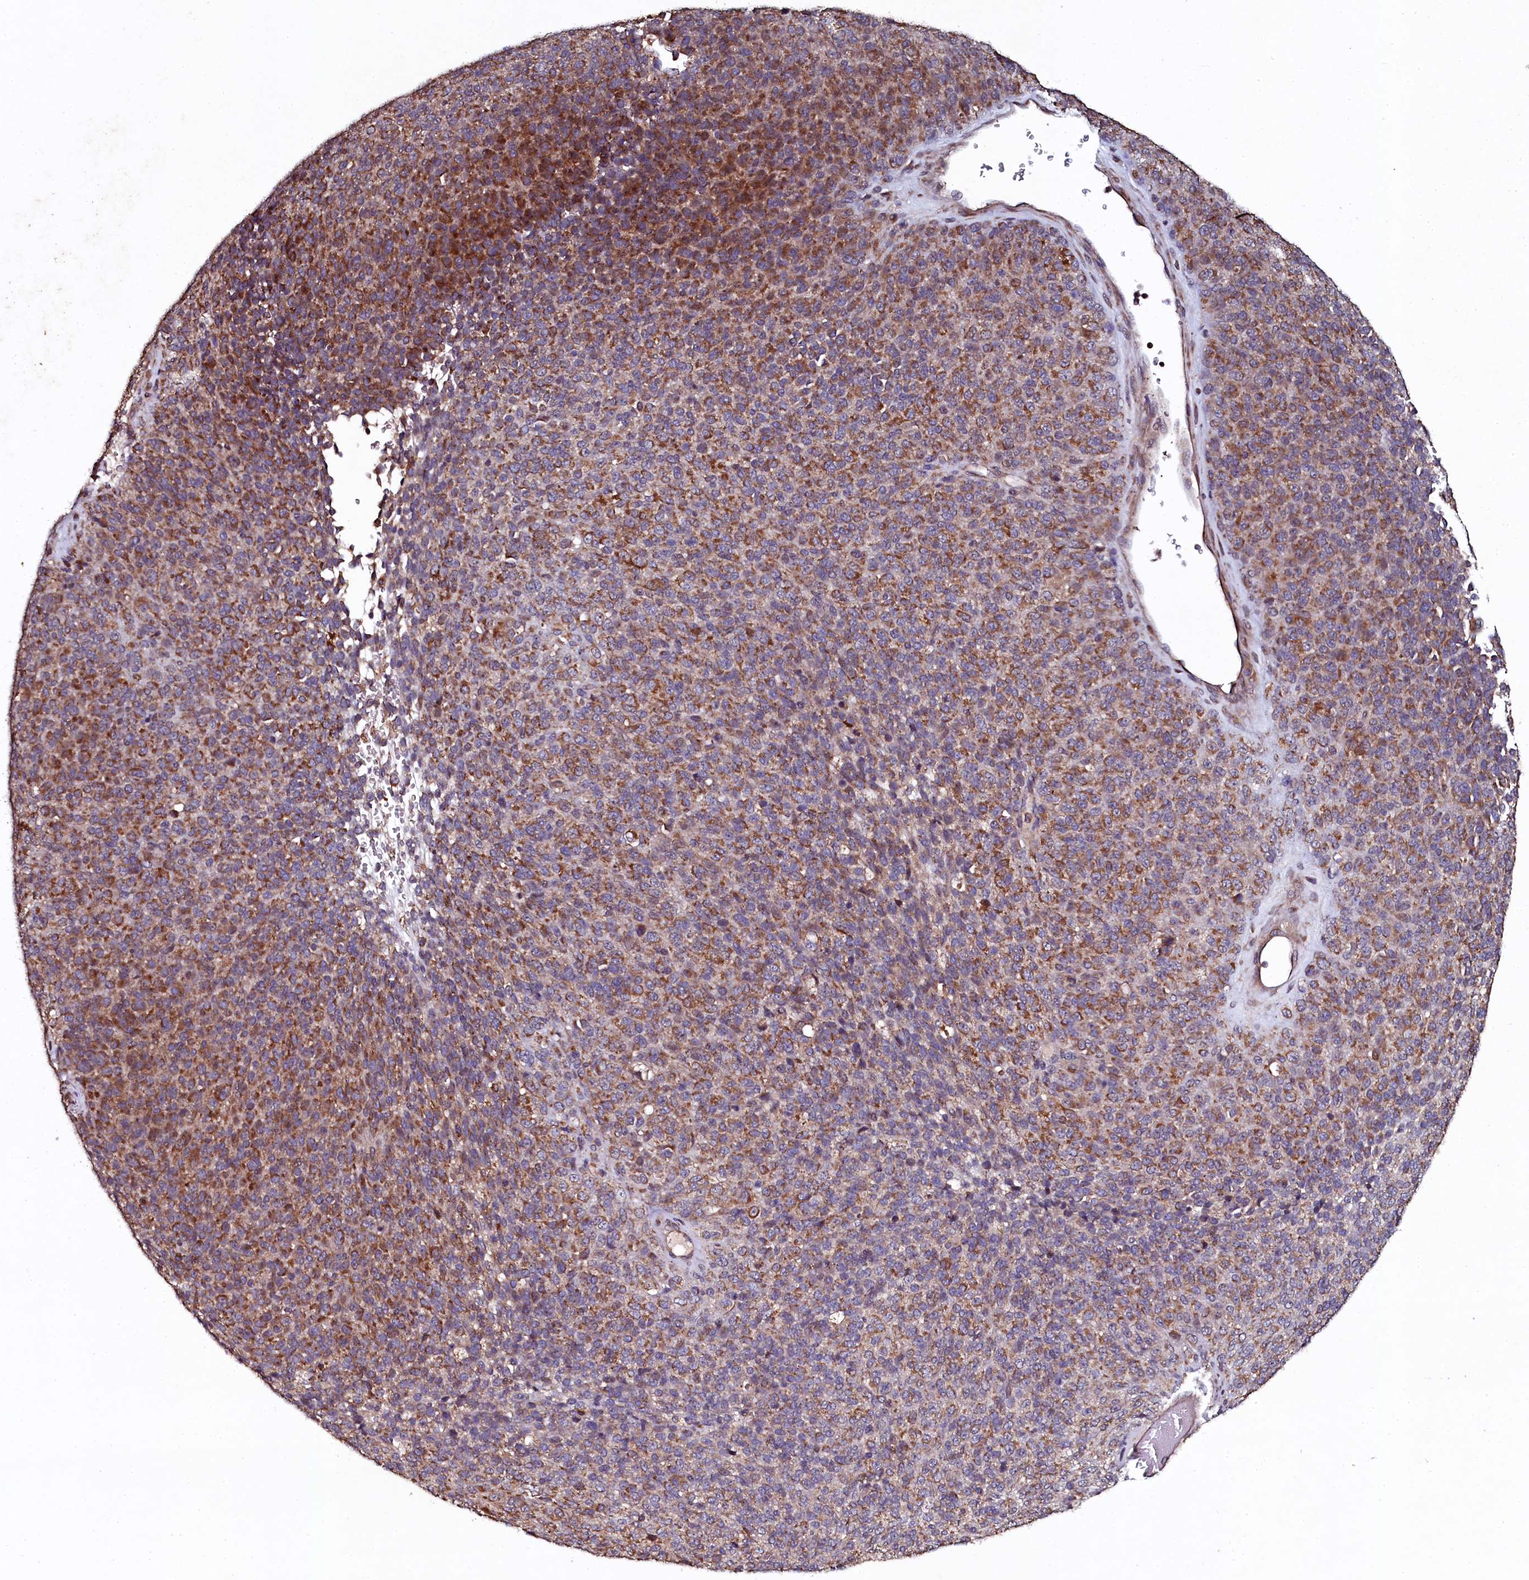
{"staining": {"intensity": "moderate", "quantity": ">75%", "location": "cytoplasmic/membranous"}, "tissue": "melanoma", "cell_type": "Tumor cells", "image_type": "cancer", "snomed": [{"axis": "morphology", "description": "Malignant melanoma, Metastatic site"}, {"axis": "topography", "description": "Brain"}], "caption": "High-power microscopy captured an immunohistochemistry image of melanoma, revealing moderate cytoplasmic/membranous expression in about >75% of tumor cells.", "gene": "SEC24C", "patient": {"sex": "female", "age": 56}}